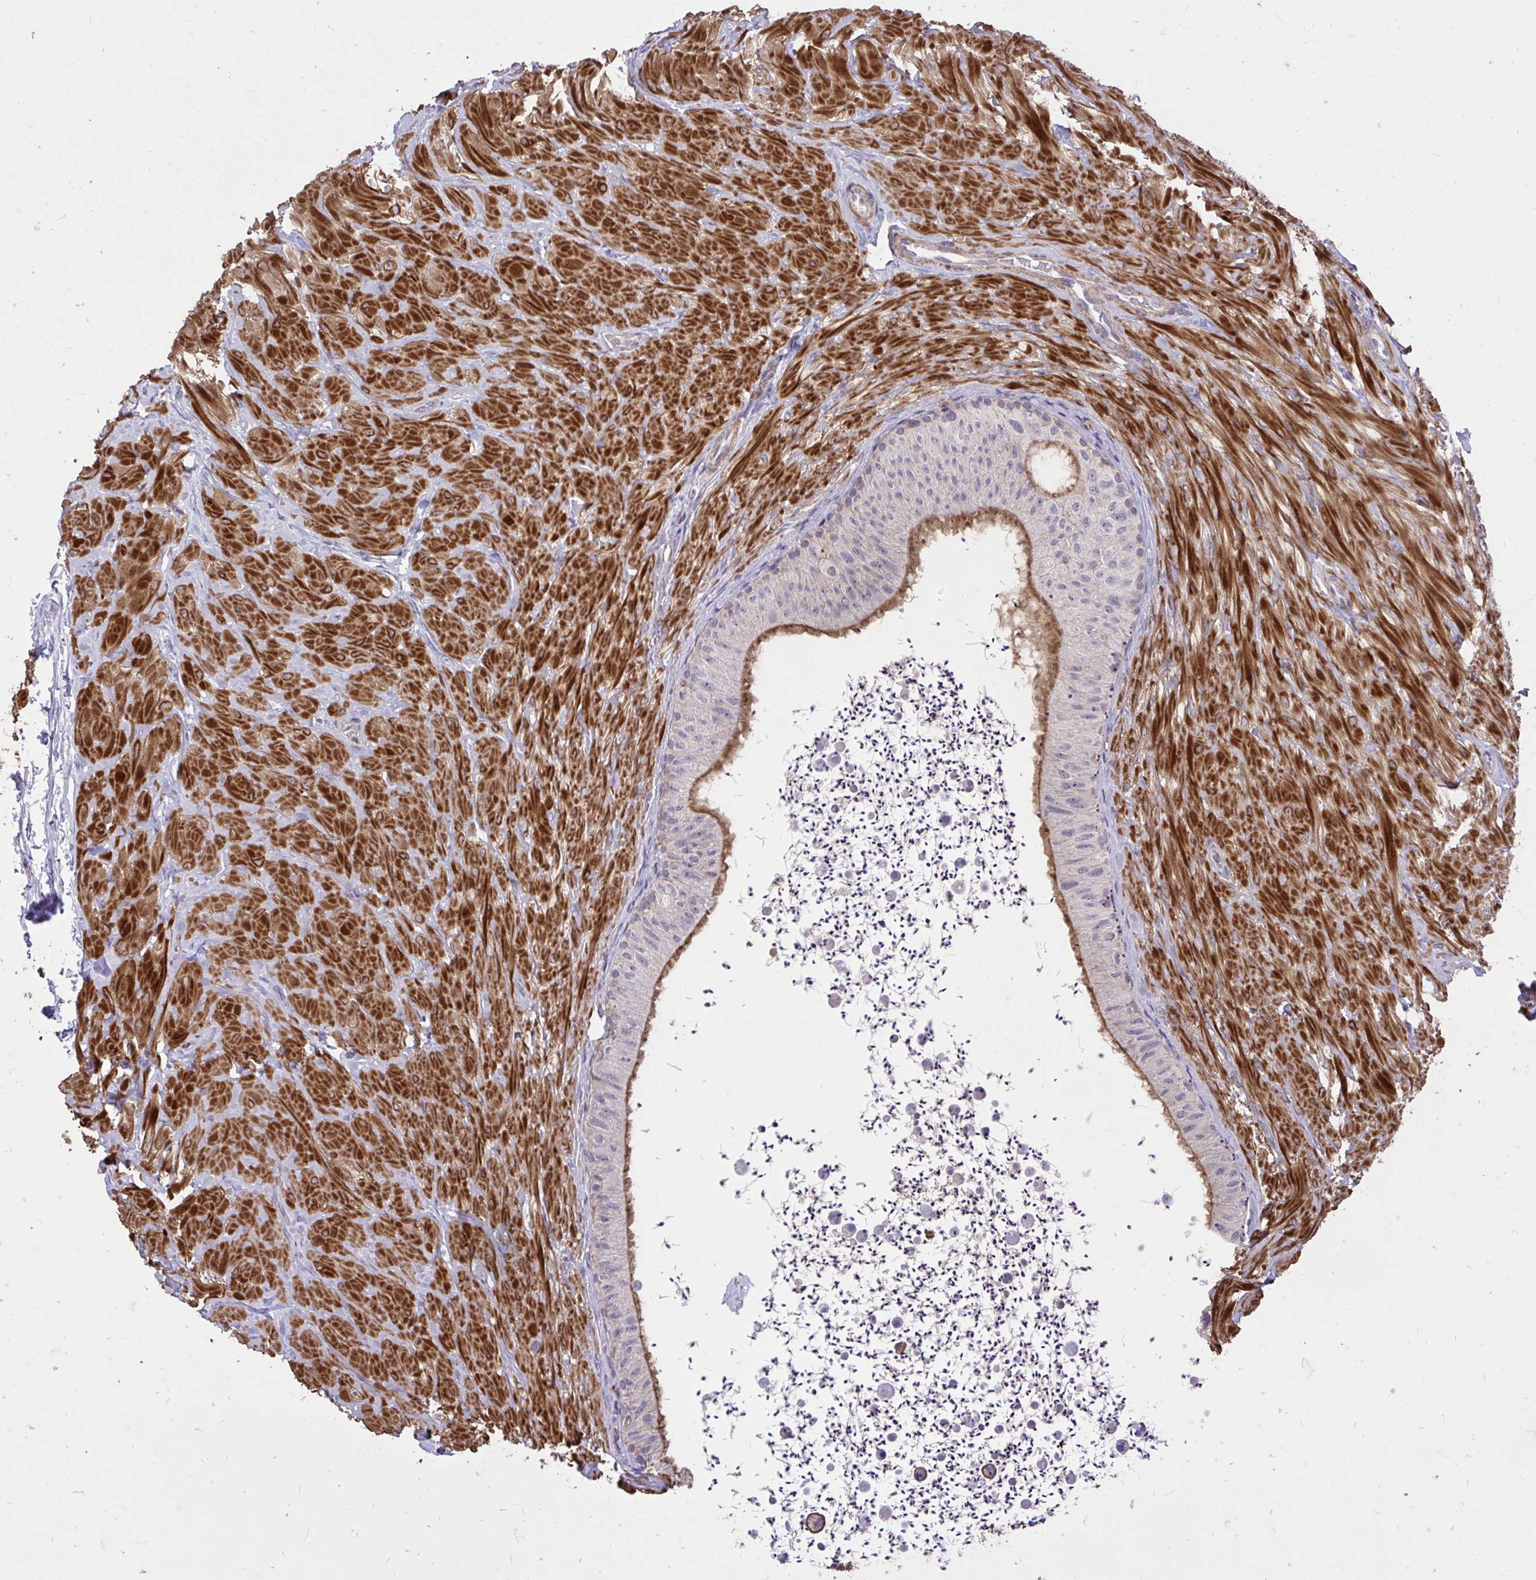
{"staining": {"intensity": "strong", "quantity": "25%-75%", "location": "cytoplasmic/membranous"}, "tissue": "epididymis", "cell_type": "Glandular cells", "image_type": "normal", "snomed": [{"axis": "morphology", "description": "Normal tissue, NOS"}, {"axis": "topography", "description": "Epididymis"}, {"axis": "topography", "description": "Peripheral nerve tissue"}], "caption": "The photomicrograph shows immunohistochemical staining of unremarkable epididymis. There is strong cytoplasmic/membranous positivity is seen in about 25%-75% of glandular cells.", "gene": "IGFL2", "patient": {"sex": "male", "age": 32}}